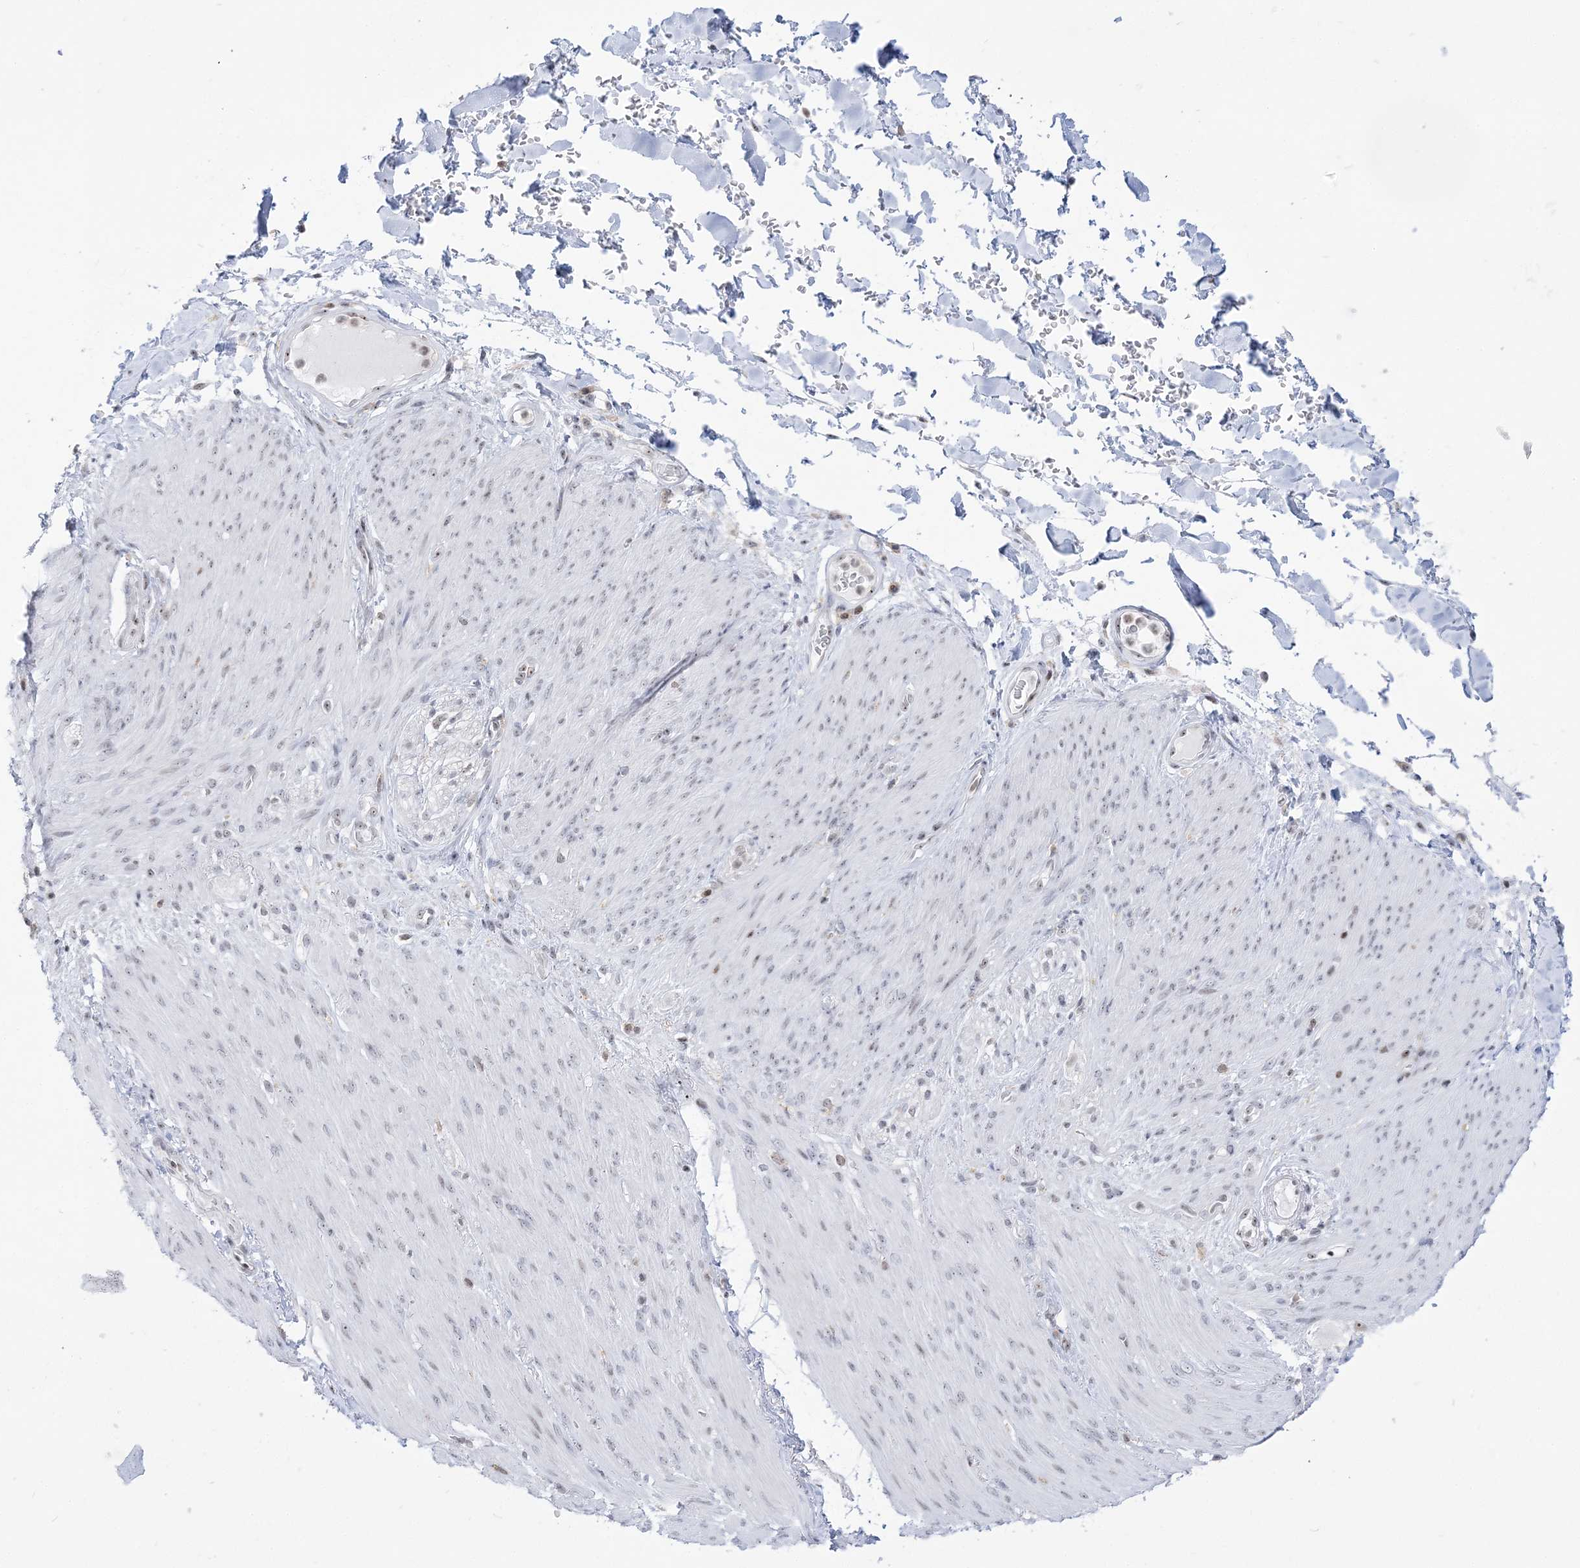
{"staining": {"intensity": "negative", "quantity": "none", "location": "none"}, "tissue": "adipose tissue", "cell_type": "Adipocytes", "image_type": "normal", "snomed": [{"axis": "morphology", "description": "Normal tissue, NOS"}, {"axis": "topography", "description": "Colon"}, {"axis": "topography", "description": "Peripheral nerve tissue"}], "caption": "Benign adipose tissue was stained to show a protein in brown. There is no significant positivity in adipocytes.", "gene": "DDX21", "patient": {"sex": "female", "age": 61}}